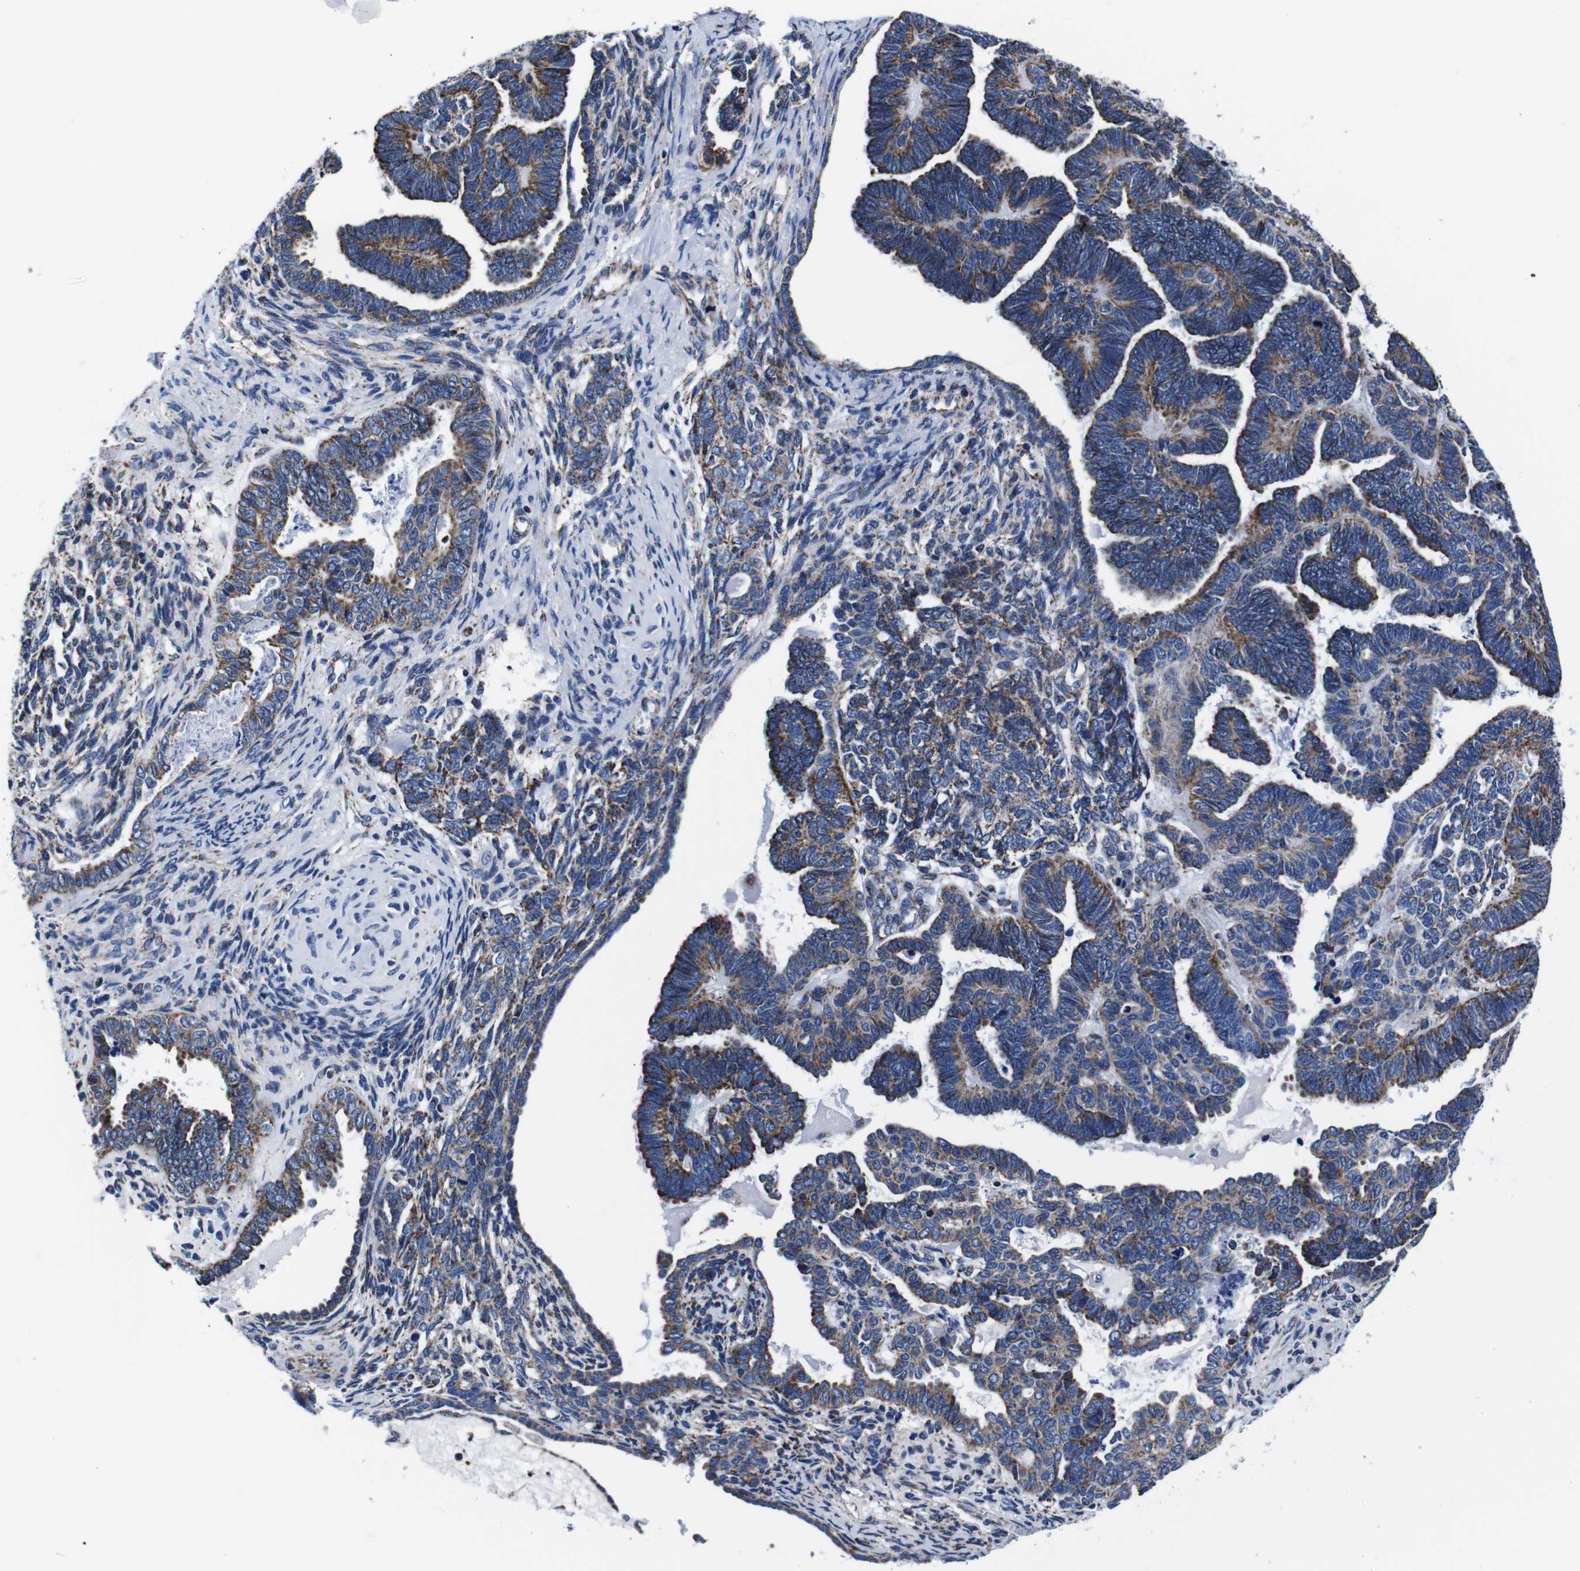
{"staining": {"intensity": "moderate", "quantity": ">75%", "location": "cytoplasmic/membranous"}, "tissue": "endometrial cancer", "cell_type": "Tumor cells", "image_type": "cancer", "snomed": [{"axis": "morphology", "description": "Neoplasm, malignant, NOS"}, {"axis": "topography", "description": "Endometrium"}], "caption": "Endometrial malignant neoplasm stained with DAB (3,3'-diaminobenzidine) immunohistochemistry demonstrates medium levels of moderate cytoplasmic/membranous expression in about >75% of tumor cells.", "gene": "FKBP9", "patient": {"sex": "female", "age": 74}}